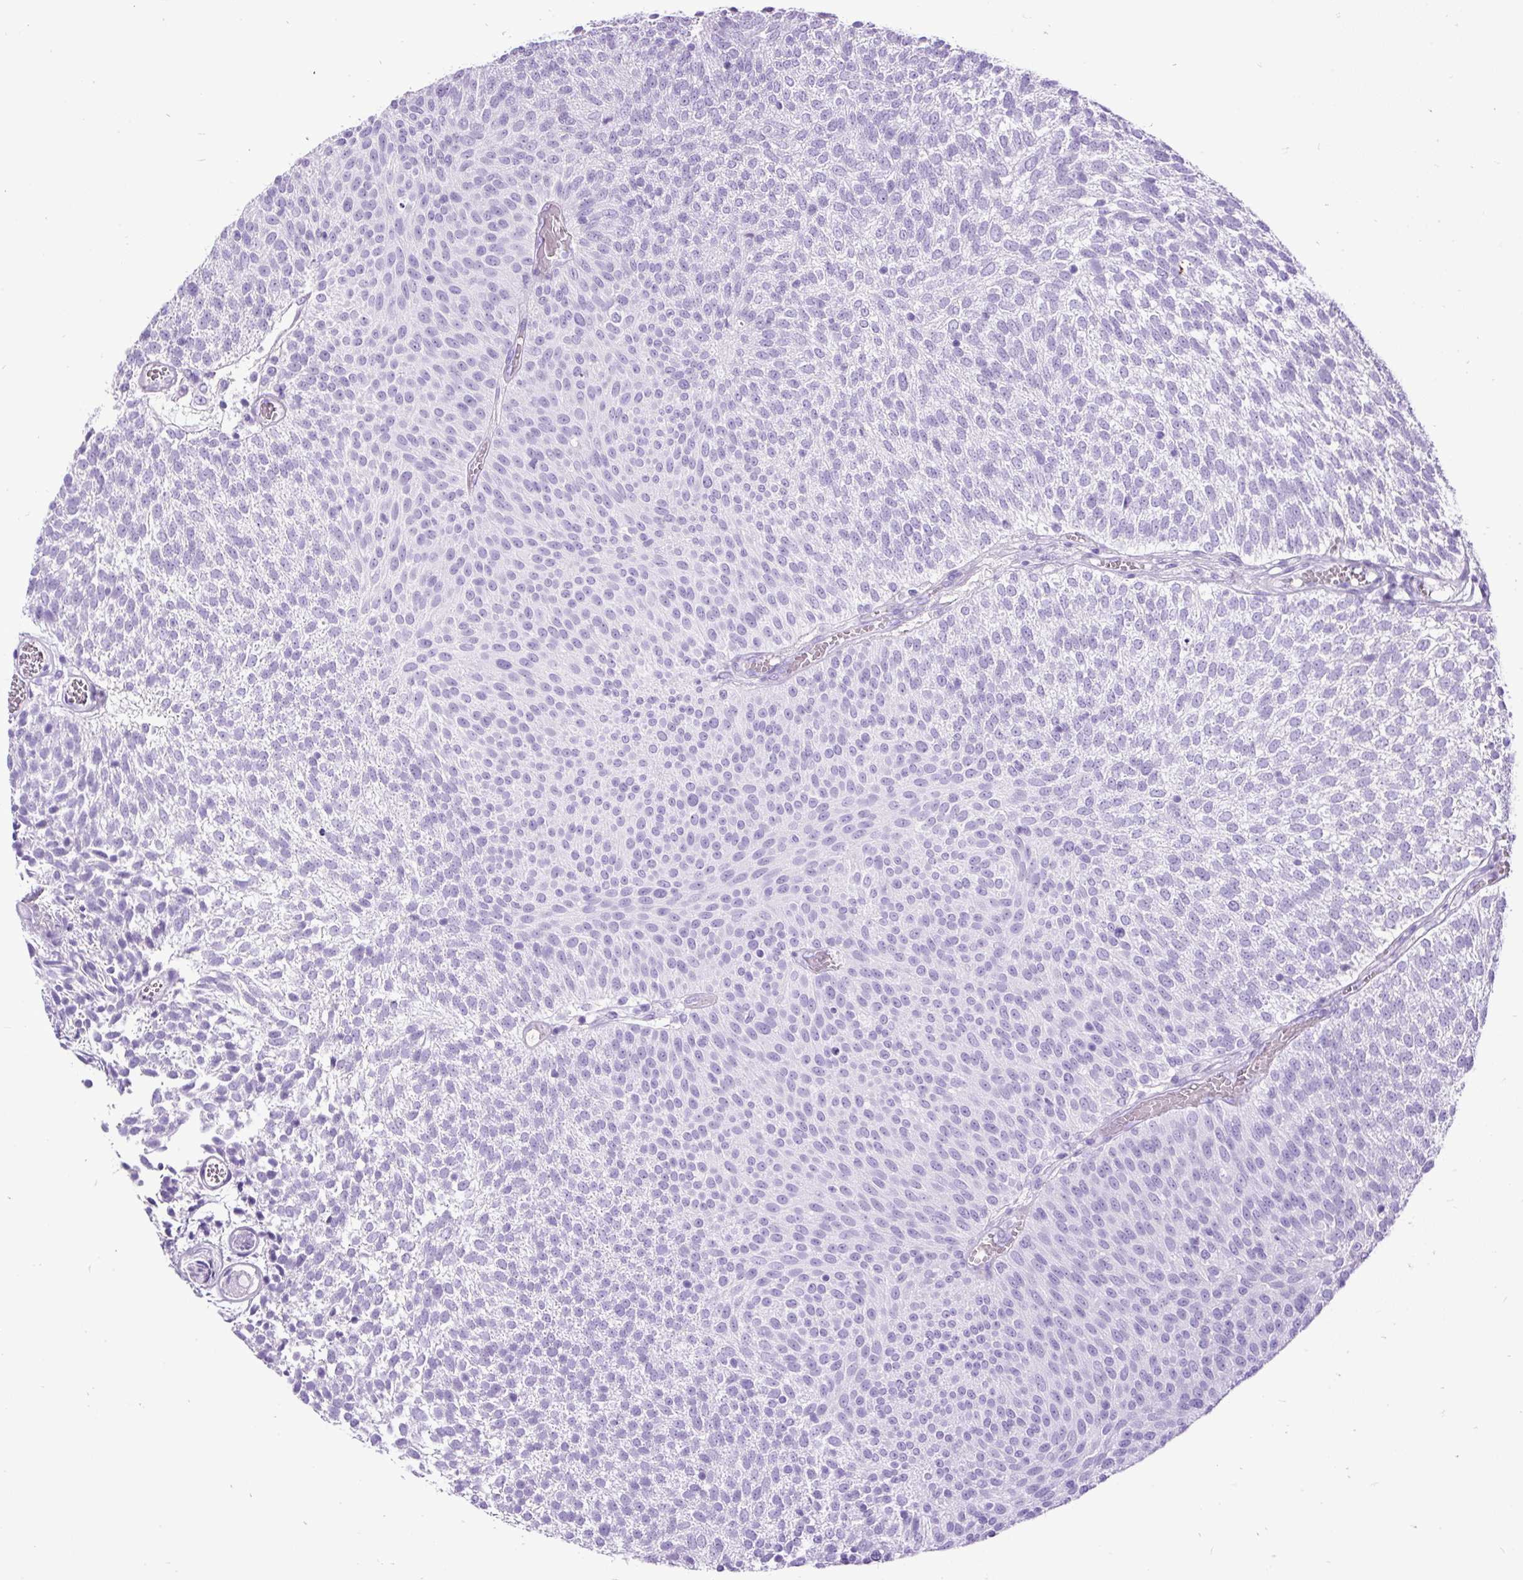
{"staining": {"intensity": "negative", "quantity": "none", "location": "none"}, "tissue": "urothelial cancer", "cell_type": "Tumor cells", "image_type": "cancer", "snomed": [{"axis": "morphology", "description": "Urothelial carcinoma, Low grade"}, {"axis": "topography", "description": "Urinary bladder"}], "caption": "Human urothelial cancer stained for a protein using immunohistochemistry (IHC) reveals no staining in tumor cells.", "gene": "CEL", "patient": {"sex": "female", "age": 79}}